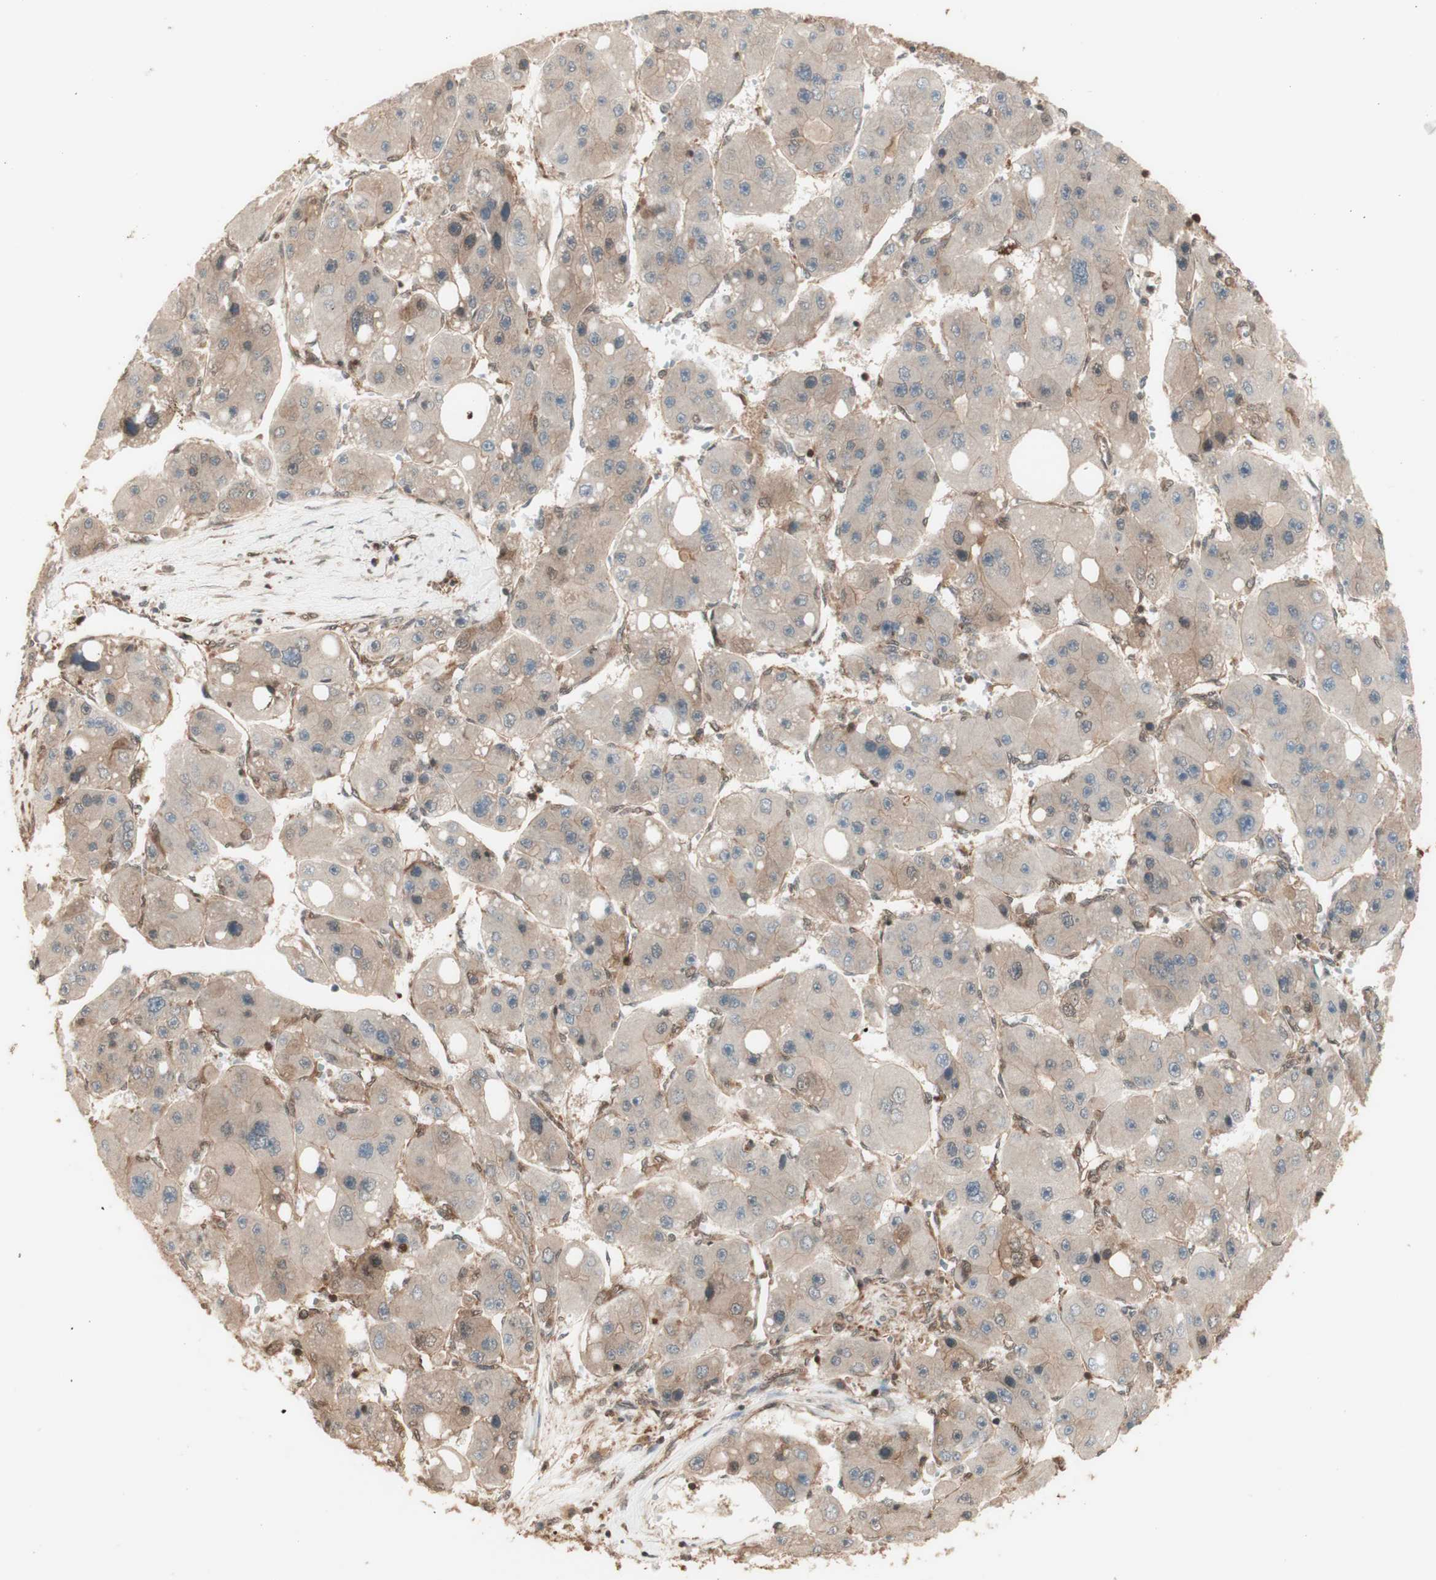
{"staining": {"intensity": "weak", "quantity": ">75%", "location": "cytoplasmic/membranous"}, "tissue": "liver cancer", "cell_type": "Tumor cells", "image_type": "cancer", "snomed": [{"axis": "morphology", "description": "Carcinoma, Hepatocellular, NOS"}, {"axis": "topography", "description": "Liver"}], "caption": "An immunohistochemistry (IHC) photomicrograph of neoplastic tissue is shown. Protein staining in brown shows weak cytoplasmic/membranous positivity in liver cancer (hepatocellular carcinoma) within tumor cells. Using DAB (3,3'-diaminobenzidine) (brown) and hematoxylin (blue) stains, captured at high magnification using brightfield microscopy.", "gene": "YWHAB", "patient": {"sex": "female", "age": 61}}